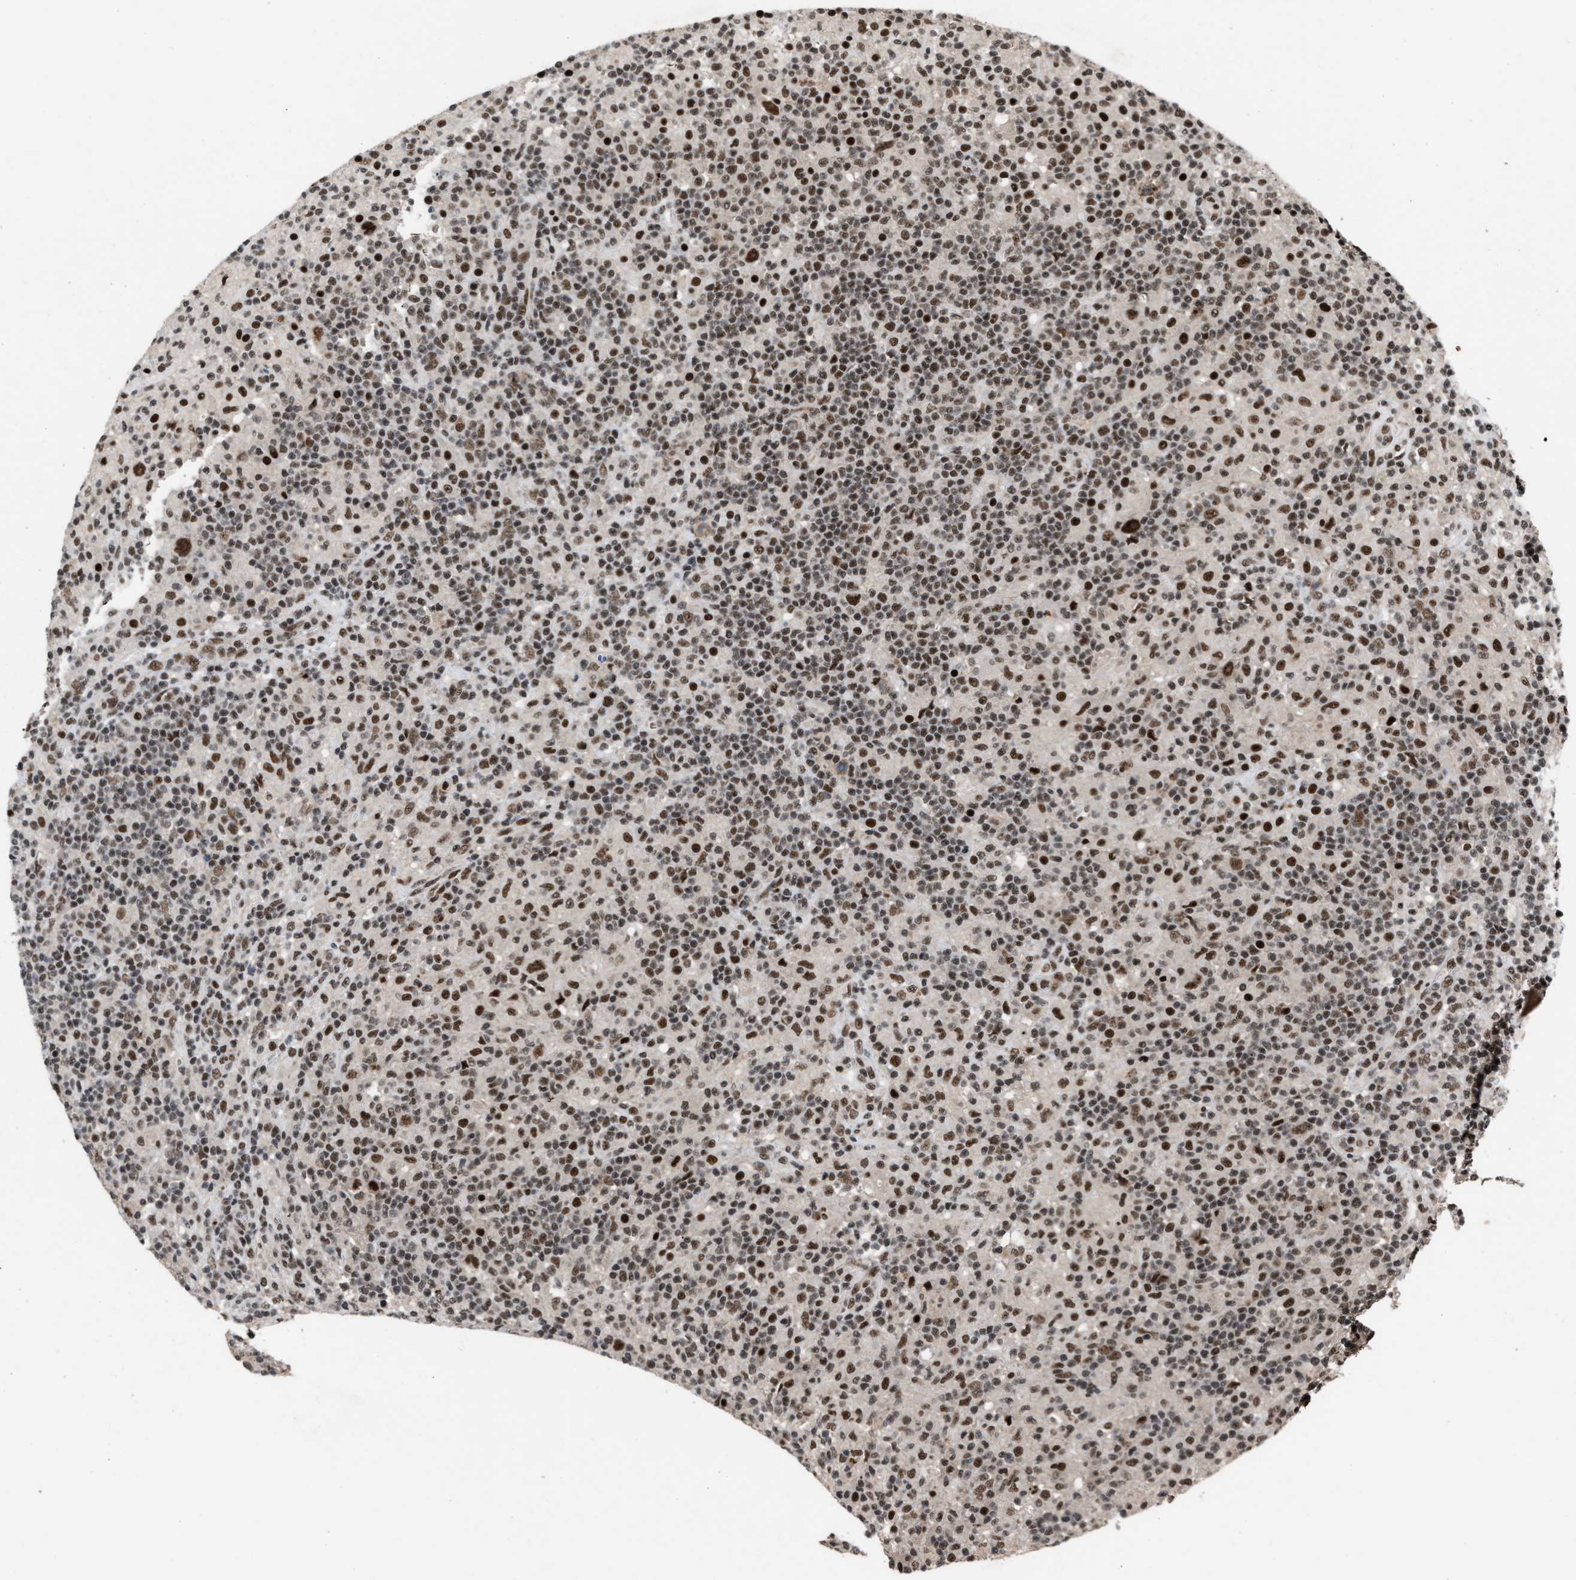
{"staining": {"intensity": "strong", "quantity": ">75%", "location": "nuclear"}, "tissue": "lymphoma", "cell_type": "Tumor cells", "image_type": "cancer", "snomed": [{"axis": "morphology", "description": "Hodgkin's disease, NOS"}, {"axis": "topography", "description": "Lymph node"}], "caption": "Tumor cells show strong nuclear expression in approximately >75% of cells in lymphoma.", "gene": "PRPF4", "patient": {"sex": "male", "age": 70}}